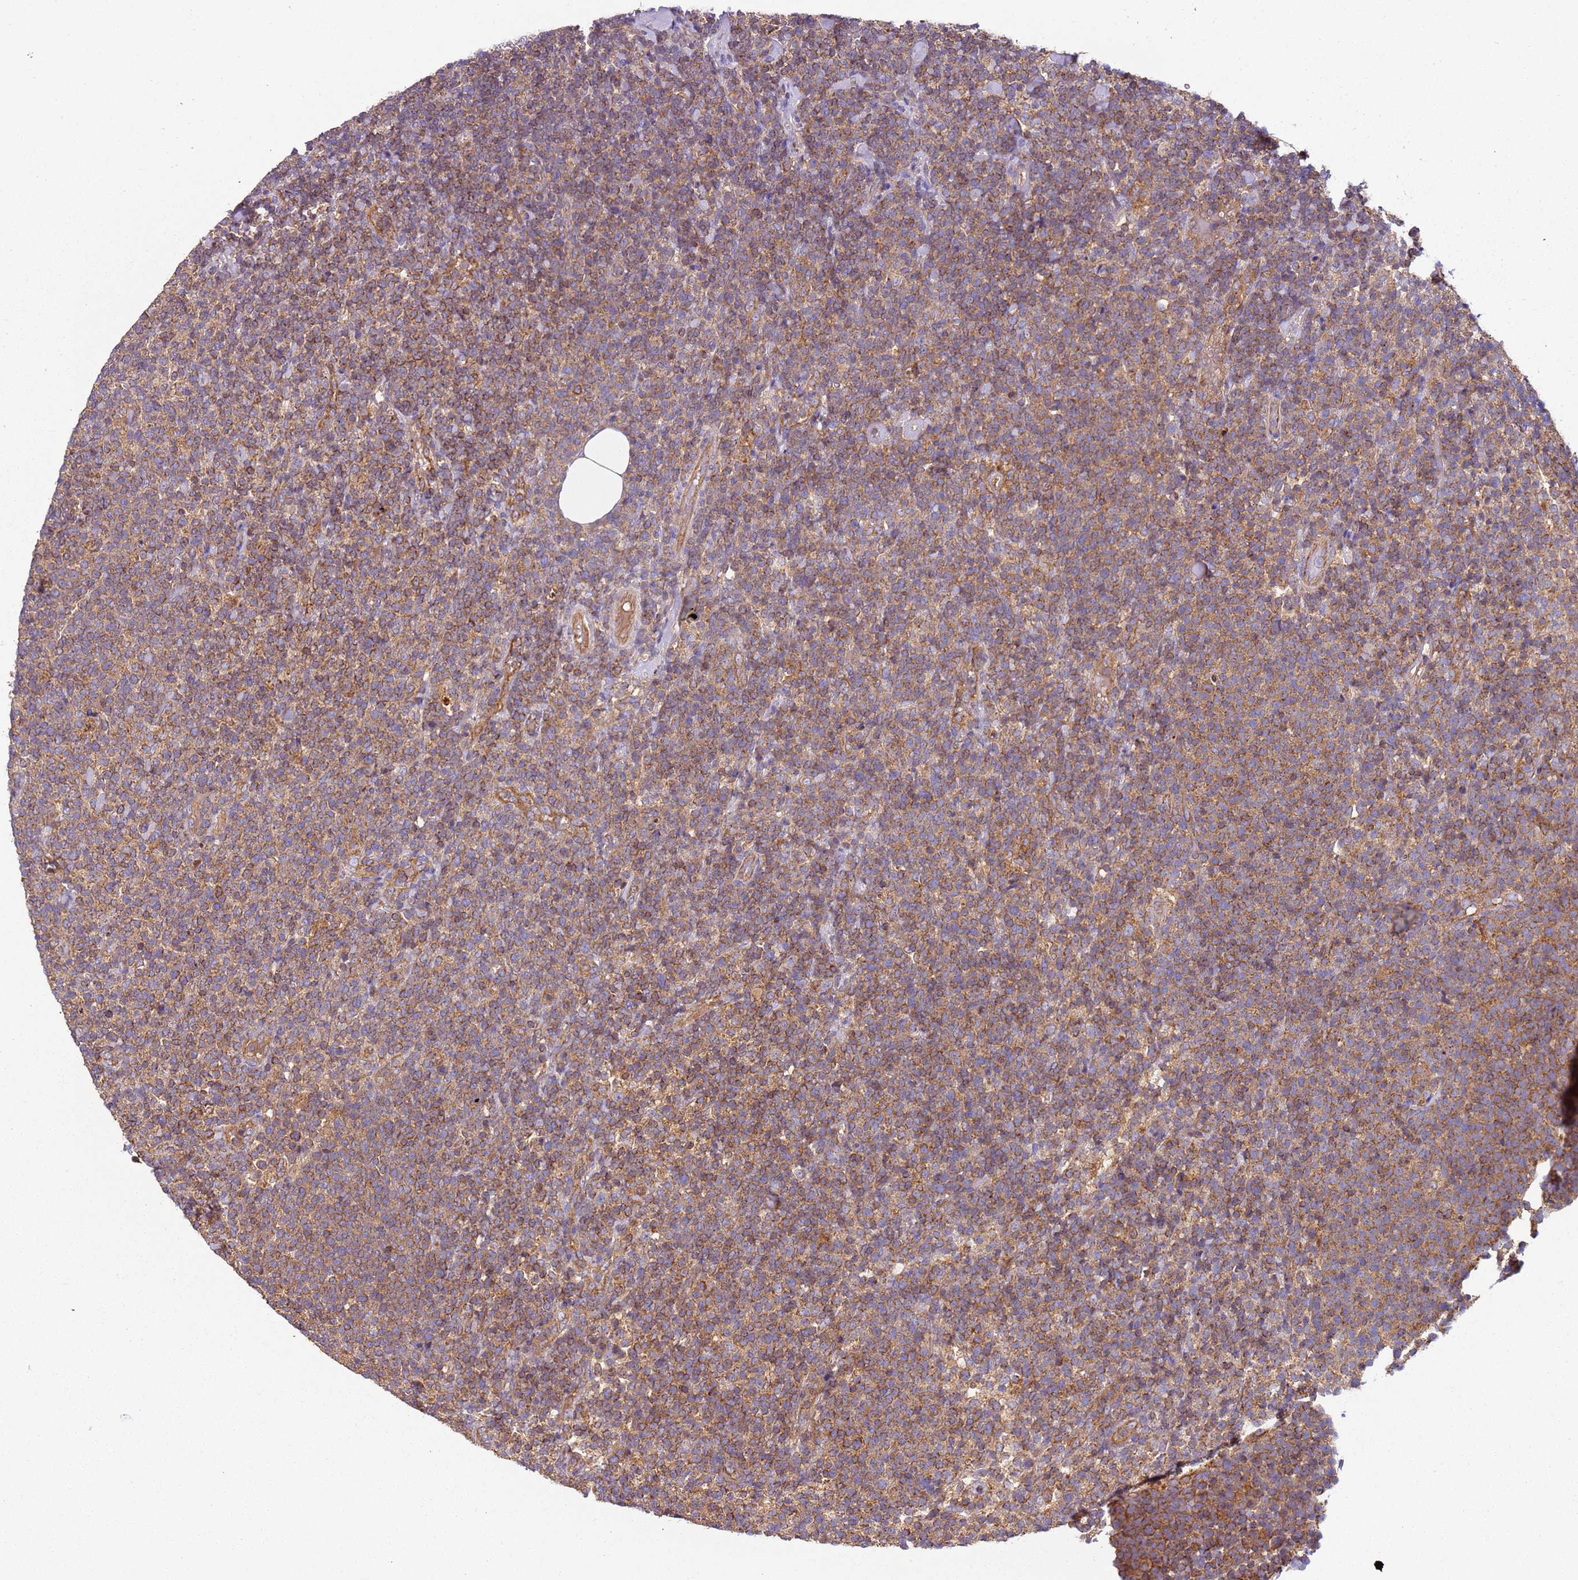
{"staining": {"intensity": "moderate", "quantity": ">75%", "location": "cytoplasmic/membranous"}, "tissue": "lymphoma", "cell_type": "Tumor cells", "image_type": "cancer", "snomed": [{"axis": "morphology", "description": "Malignant lymphoma, non-Hodgkin's type, High grade"}, {"axis": "topography", "description": "Lymph node"}], "caption": "The photomicrograph reveals immunohistochemical staining of high-grade malignant lymphoma, non-Hodgkin's type. There is moderate cytoplasmic/membranous expression is present in approximately >75% of tumor cells.", "gene": "RMND5A", "patient": {"sex": "male", "age": 61}}